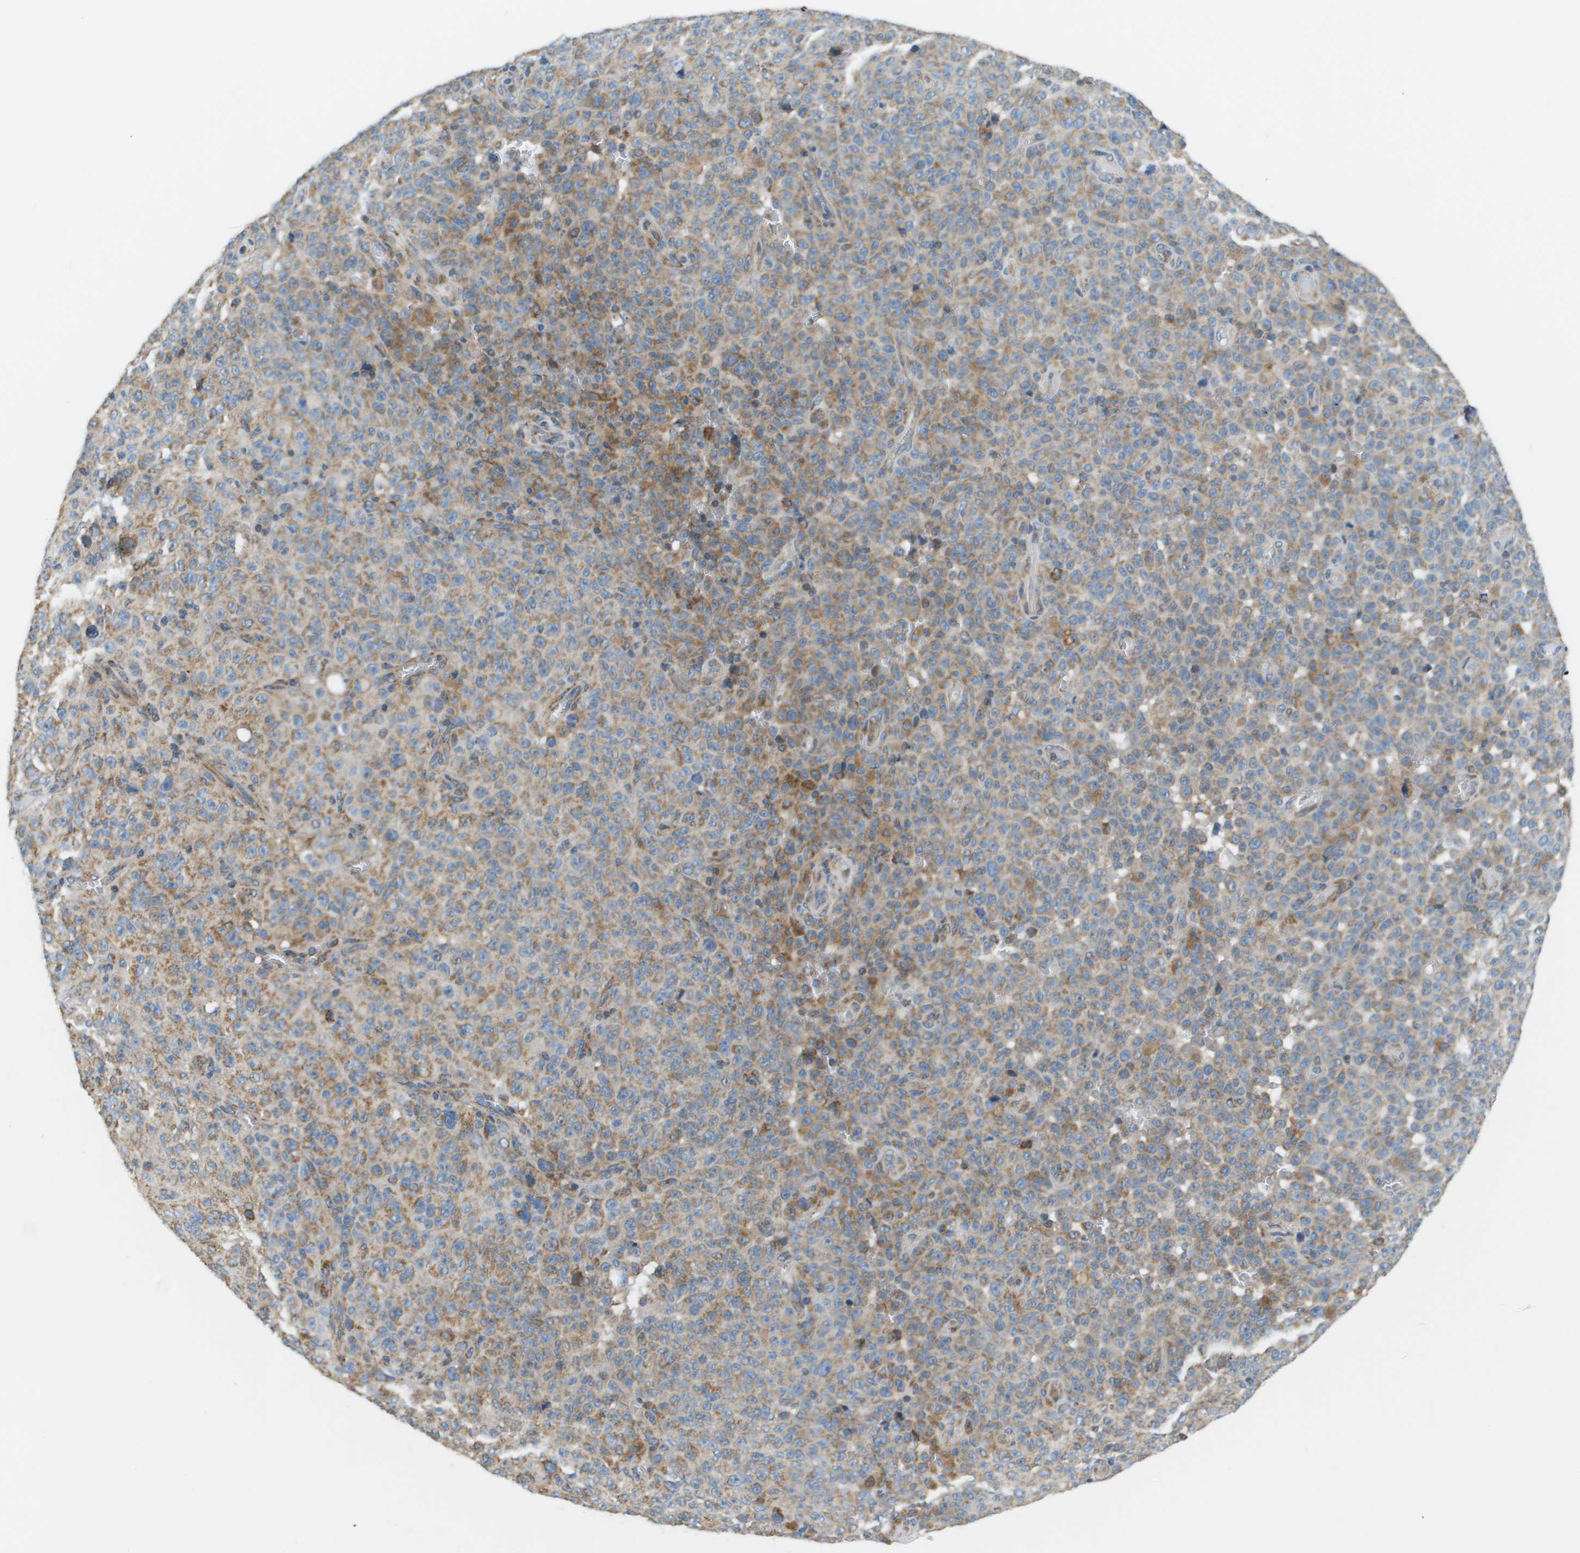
{"staining": {"intensity": "moderate", "quantity": ">75%", "location": "cytoplasmic/membranous"}, "tissue": "melanoma", "cell_type": "Tumor cells", "image_type": "cancer", "snomed": [{"axis": "morphology", "description": "Malignant melanoma, NOS"}, {"axis": "topography", "description": "Skin"}], "caption": "The image exhibits staining of malignant melanoma, revealing moderate cytoplasmic/membranous protein staining (brown color) within tumor cells.", "gene": "TAOK3", "patient": {"sex": "female", "age": 82}}